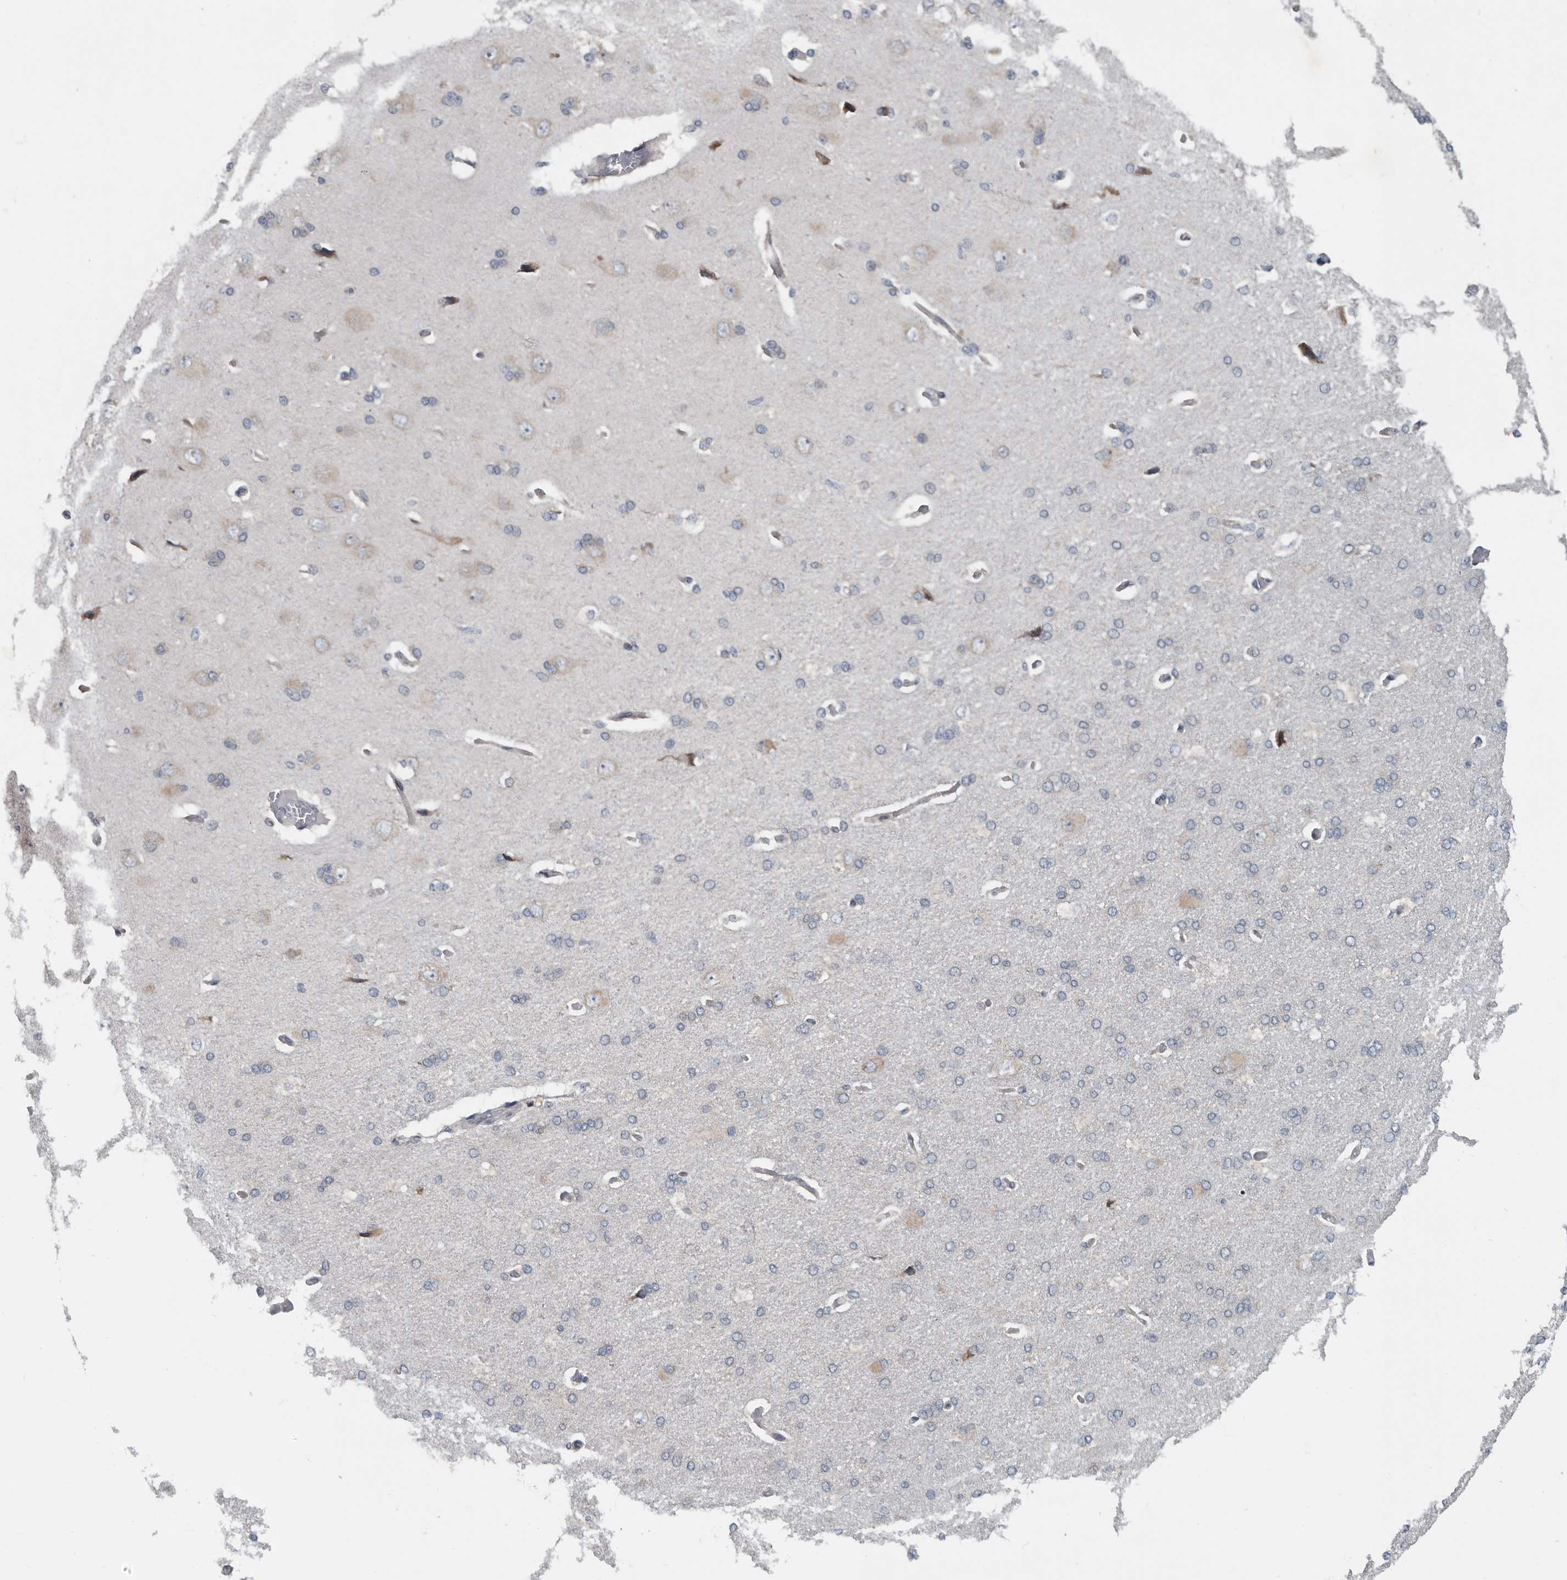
{"staining": {"intensity": "negative", "quantity": "none", "location": "none"}, "tissue": "cerebral cortex", "cell_type": "Endothelial cells", "image_type": "normal", "snomed": [{"axis": "morphology", "description": "Normal tissue, NOS"}, {"axis": "topography", "description": "Cerebral cortex"}], "caption": "This is a micrograph of immunohistochemistry staining of unremarkable cerebral cortex, which shows no expression in endothelial cells.", "gene": "TMEM199", "patient": {"sex": "male", "age": 62}}